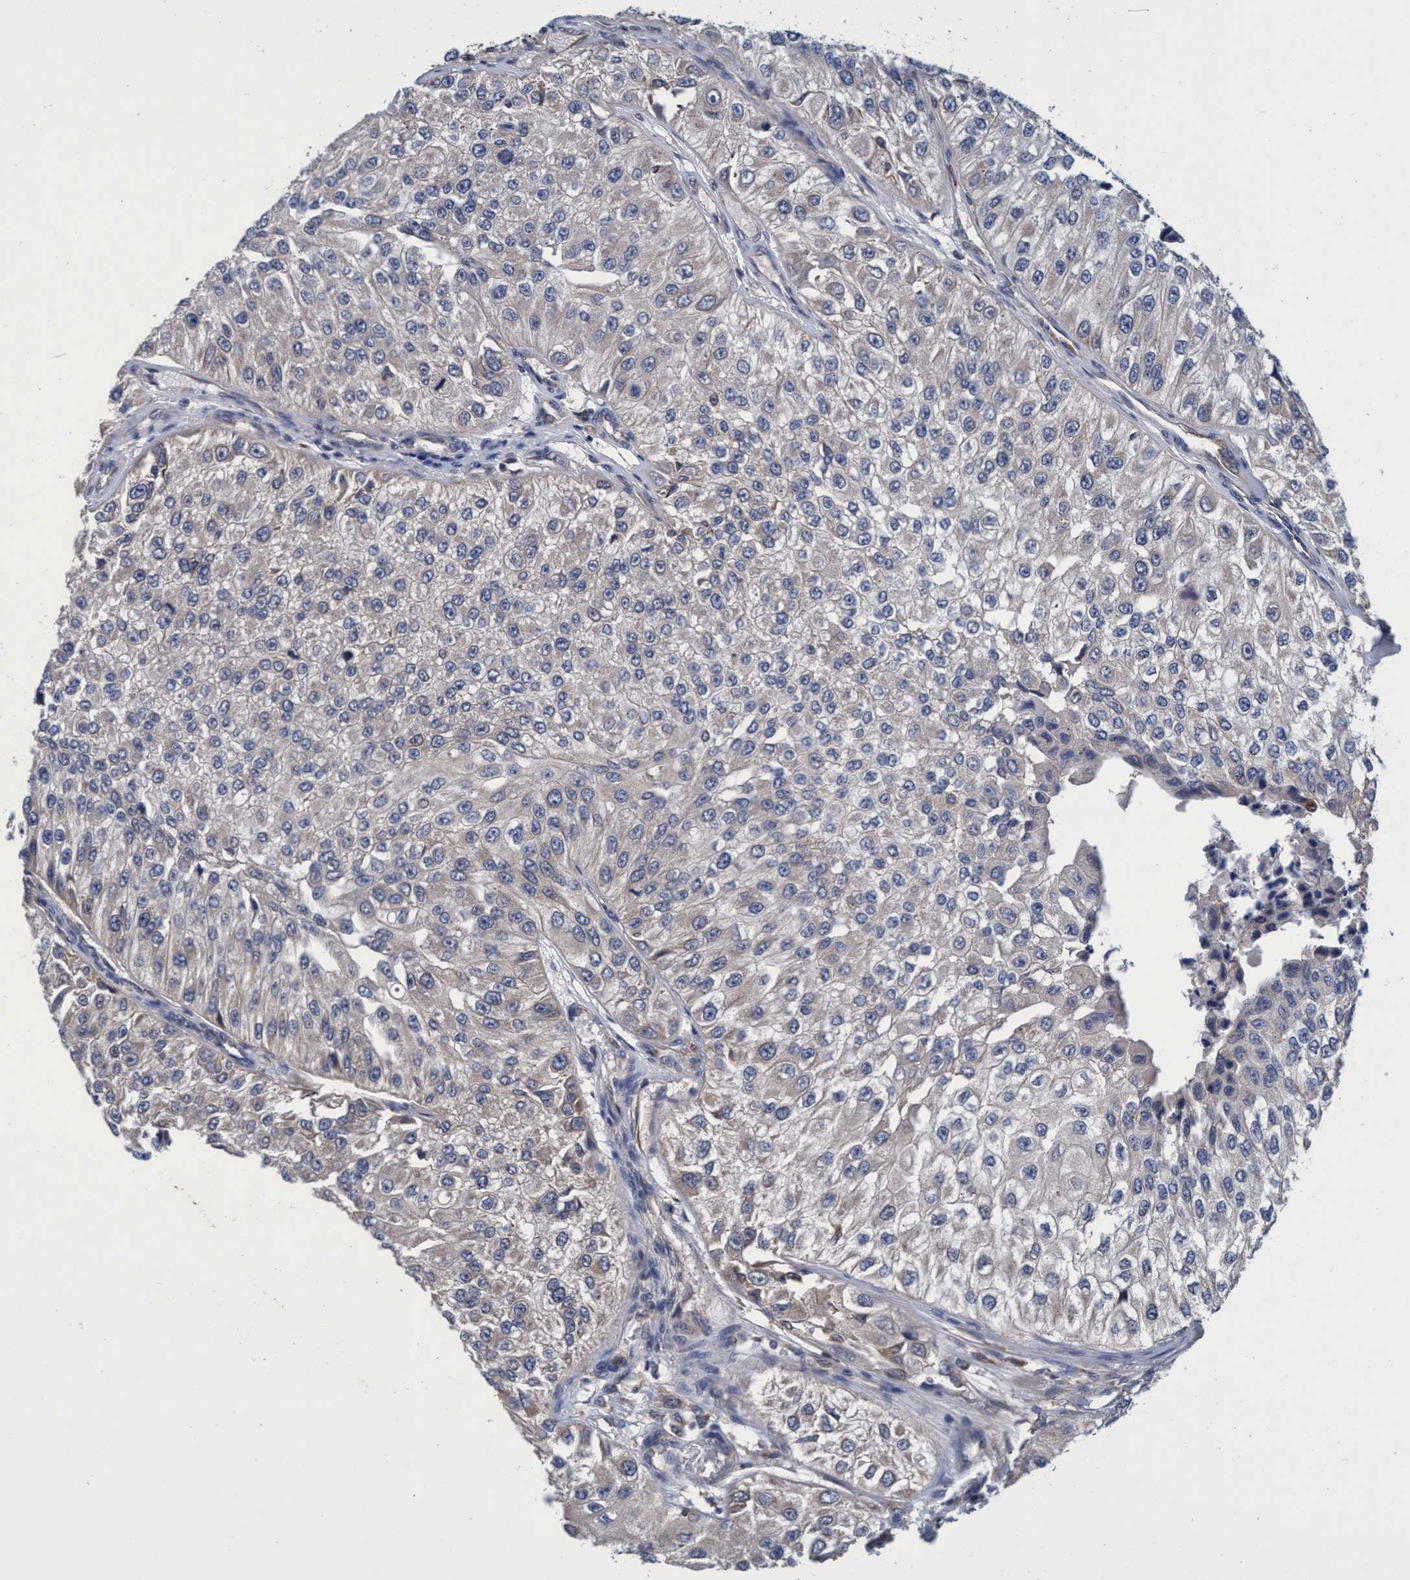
{"staining": {"intensity": "negative", "quantity": "none", "location": "none"}, "tissue": "urothelial cancer", "cell_type": "Tumor cells", "image_type": "cancer", "snomed": [{"axis": "morphology", "description": "Urothelial carcinoma, High grade"}, {"axis": "topography", "description": "Kidney"}, {"axis": "topography", "description": "Urinary bladder"}], "caption": "This is an immunohistochemistry (IHC) histopathology image of urothelial cancer. There is no positivity in tumor cells.", "gene": "CALCOCO2", "patient": {"sex": "male", "age": 77}}